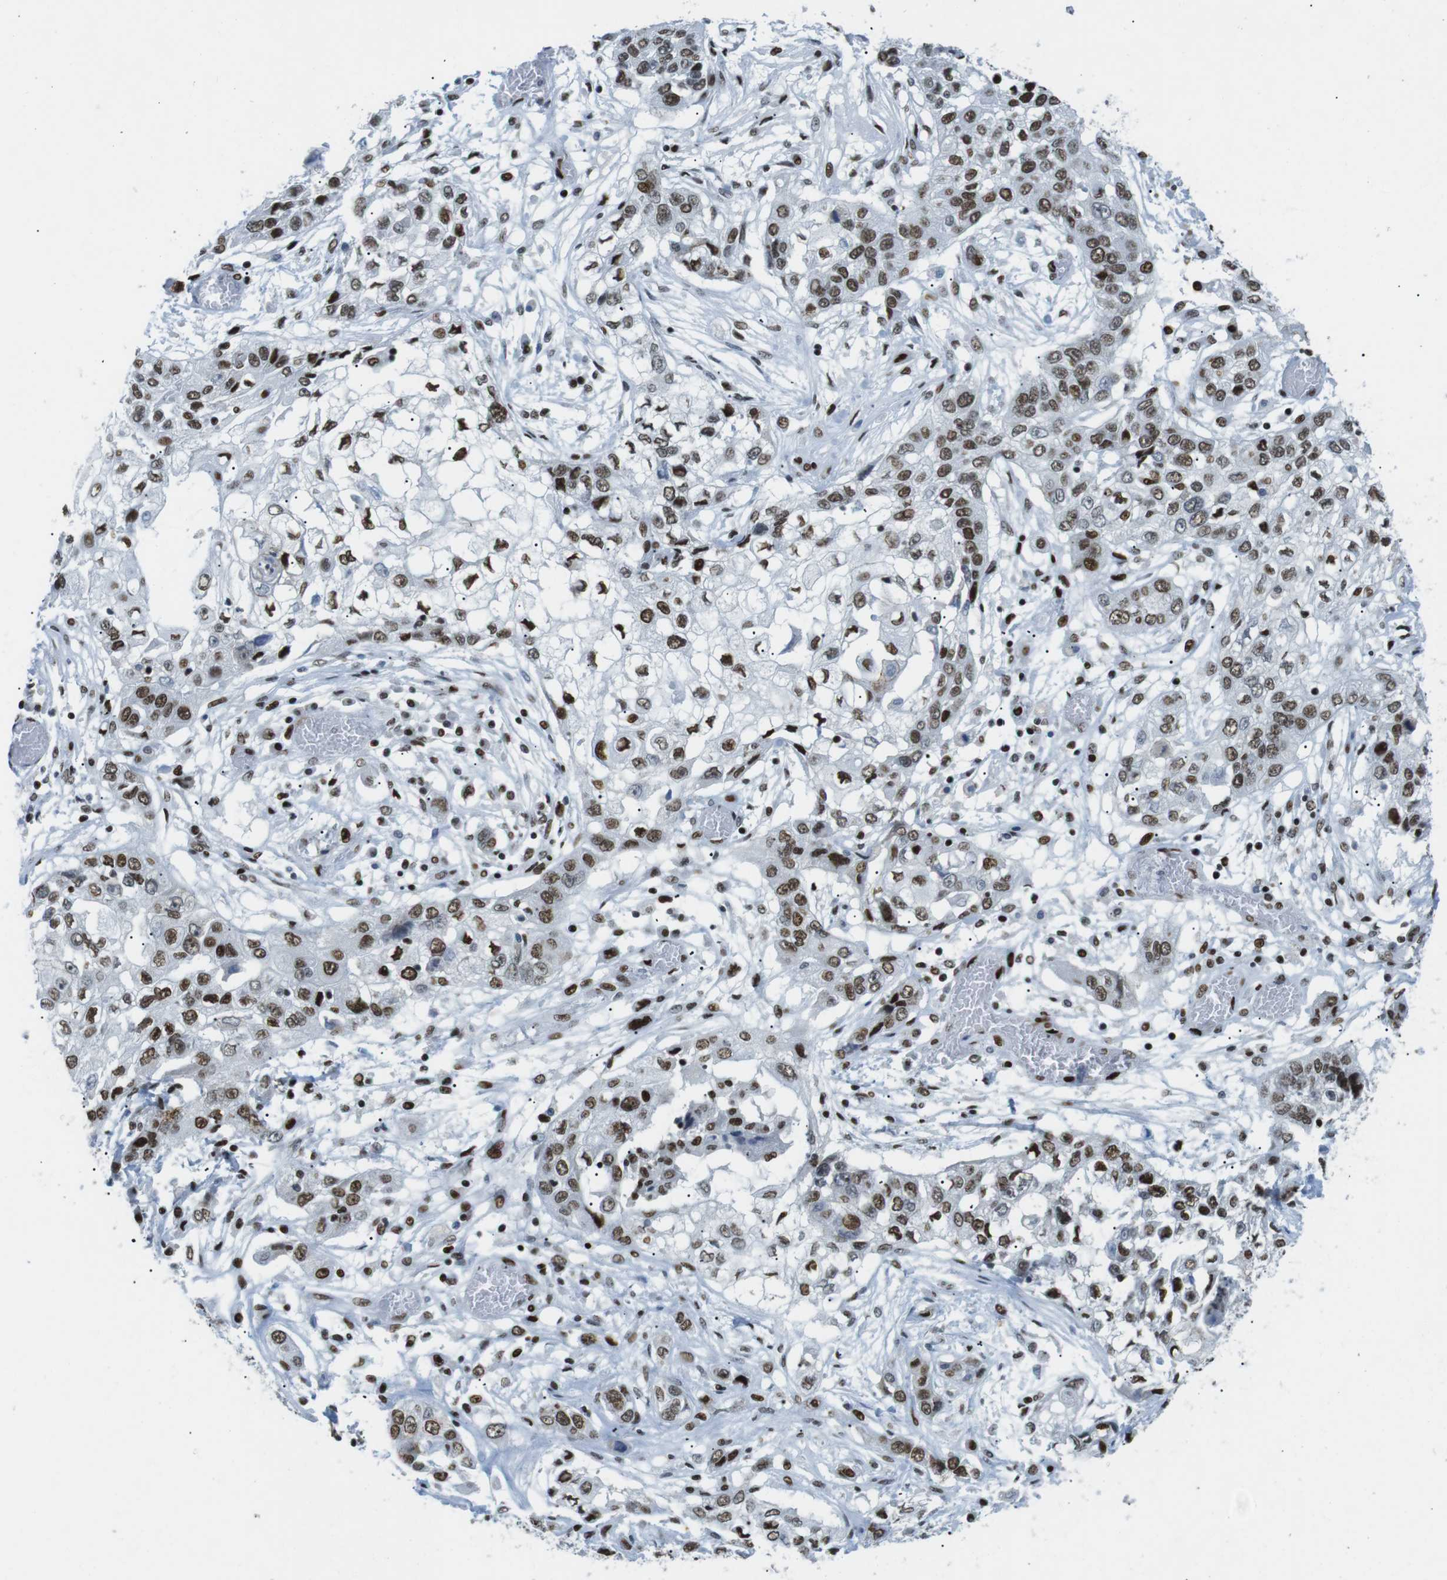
{"staining": {"intensity": "moderate", "quantity": ">75%", "location": "nuclear"}, "tissue": "lung cancer", "cell_type": "Tumor cells", "image_type": "cancer", "snomed": [{"axis": "morphology", "description": "Squamous cell carcinoma, NOS"}, {"axis": "topography", "description": "Lung"}], "caption": "Tumor cells show medium levels of moderate nuclear staining in about >75% of cells in lung cancer (squamous cell carcinoma). The protein is shown in brown color, while the nuclei are stained blue.", "gene": "ARID1A", "patient": {"sex": "male", "age": 71}}